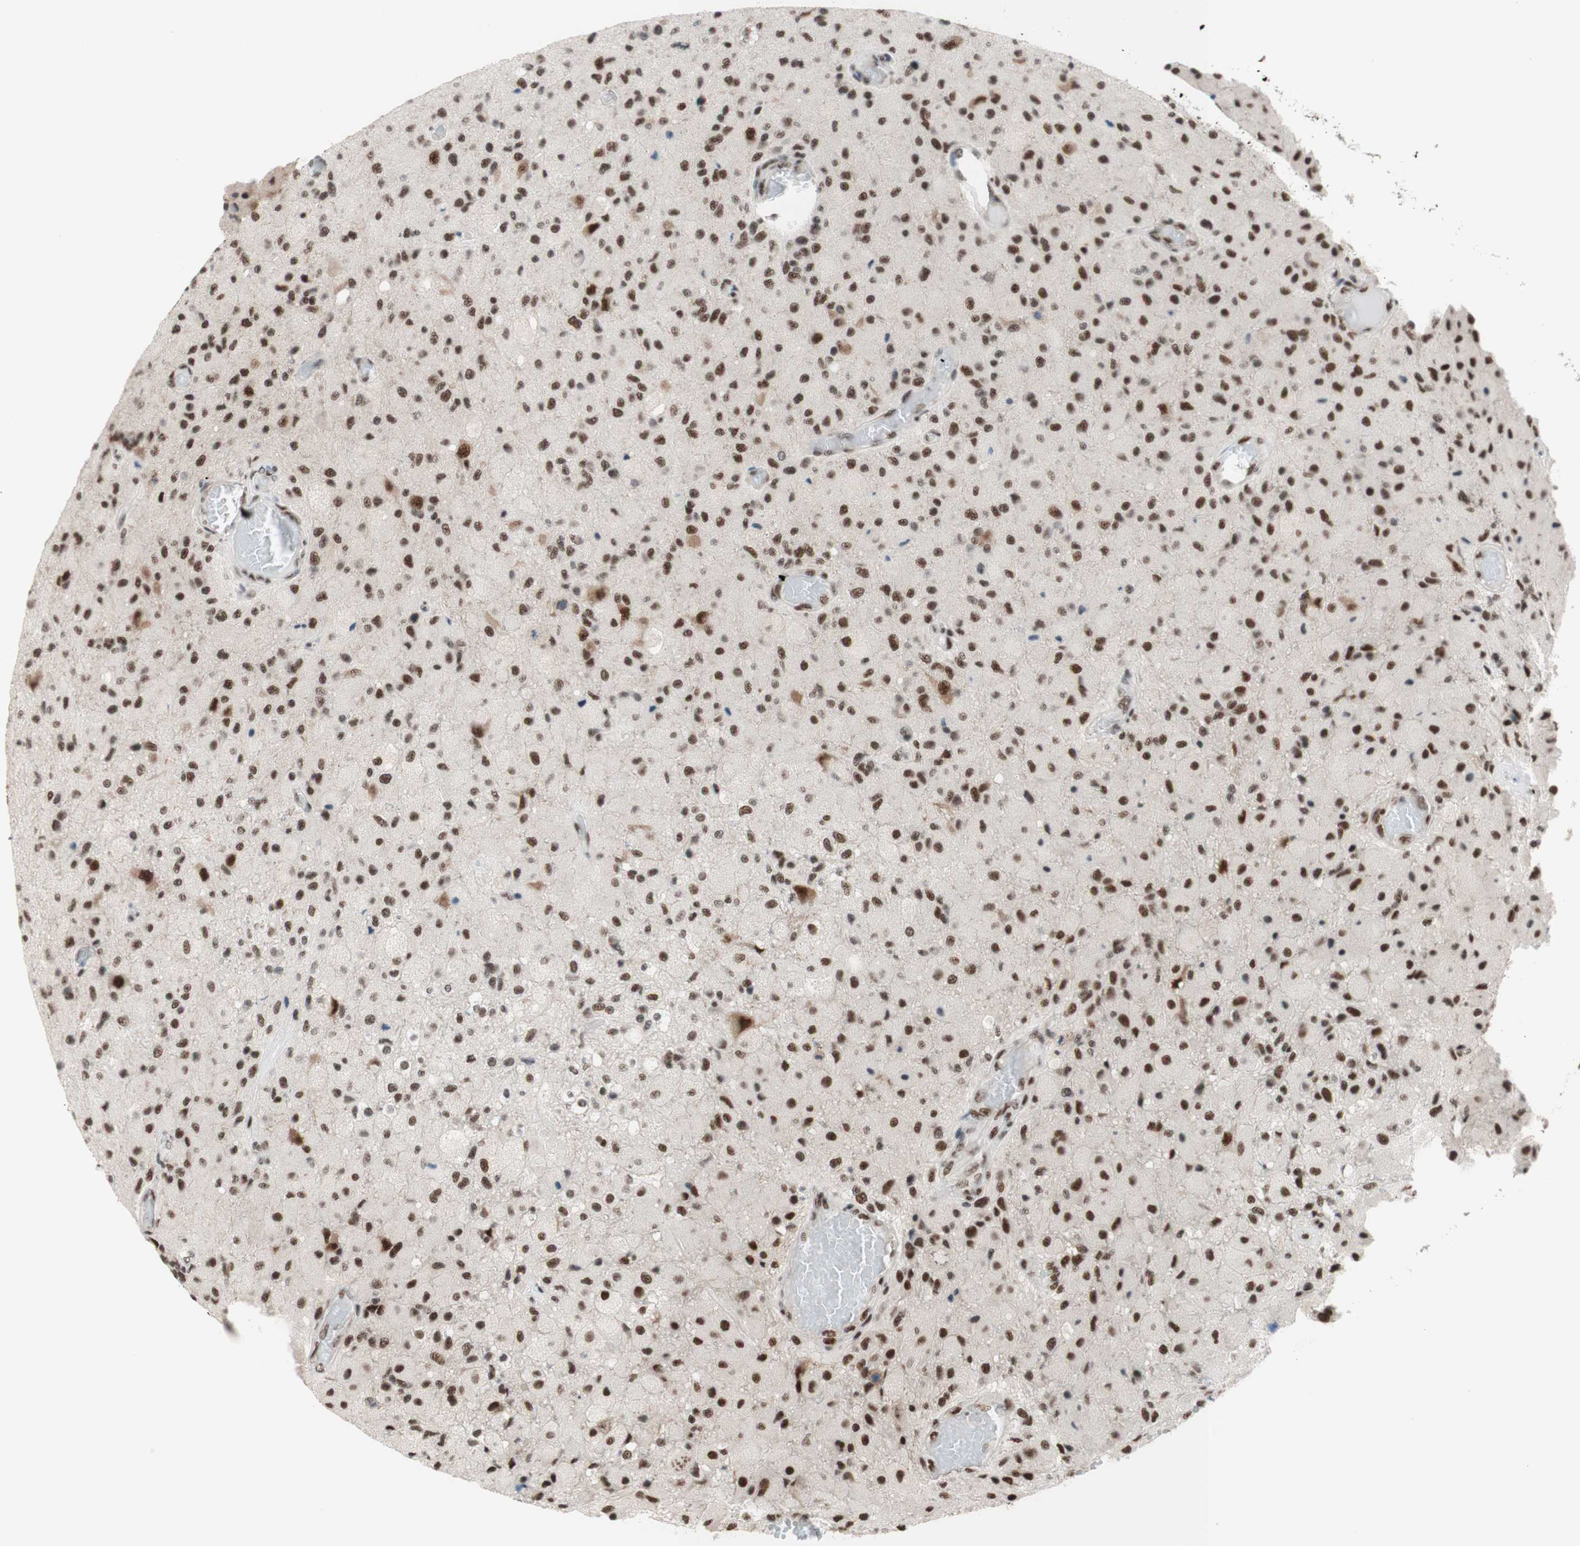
{"staining": {"intensity": "strong", "quantity": ">75%", "location": "nuclear"}, "tissue": "glioma", "cell_type": "Tumor cells", "image_type": "cancer", "snomed": [{"axis": "morphology", "description": "Normal tissue, NOS"}, {"axis": "morphology", "description": "Glioma, malignant, High grade"}, {"axis": "topography", "description": "Cerebral cortex"}], "caption": "Brown immunohistochemical staining in glioma exhibits strong nuclear expression in approximately >75% of tumor cells.", "gene": "PRPF19", "patient": {"sex": "male", "age": 77}}